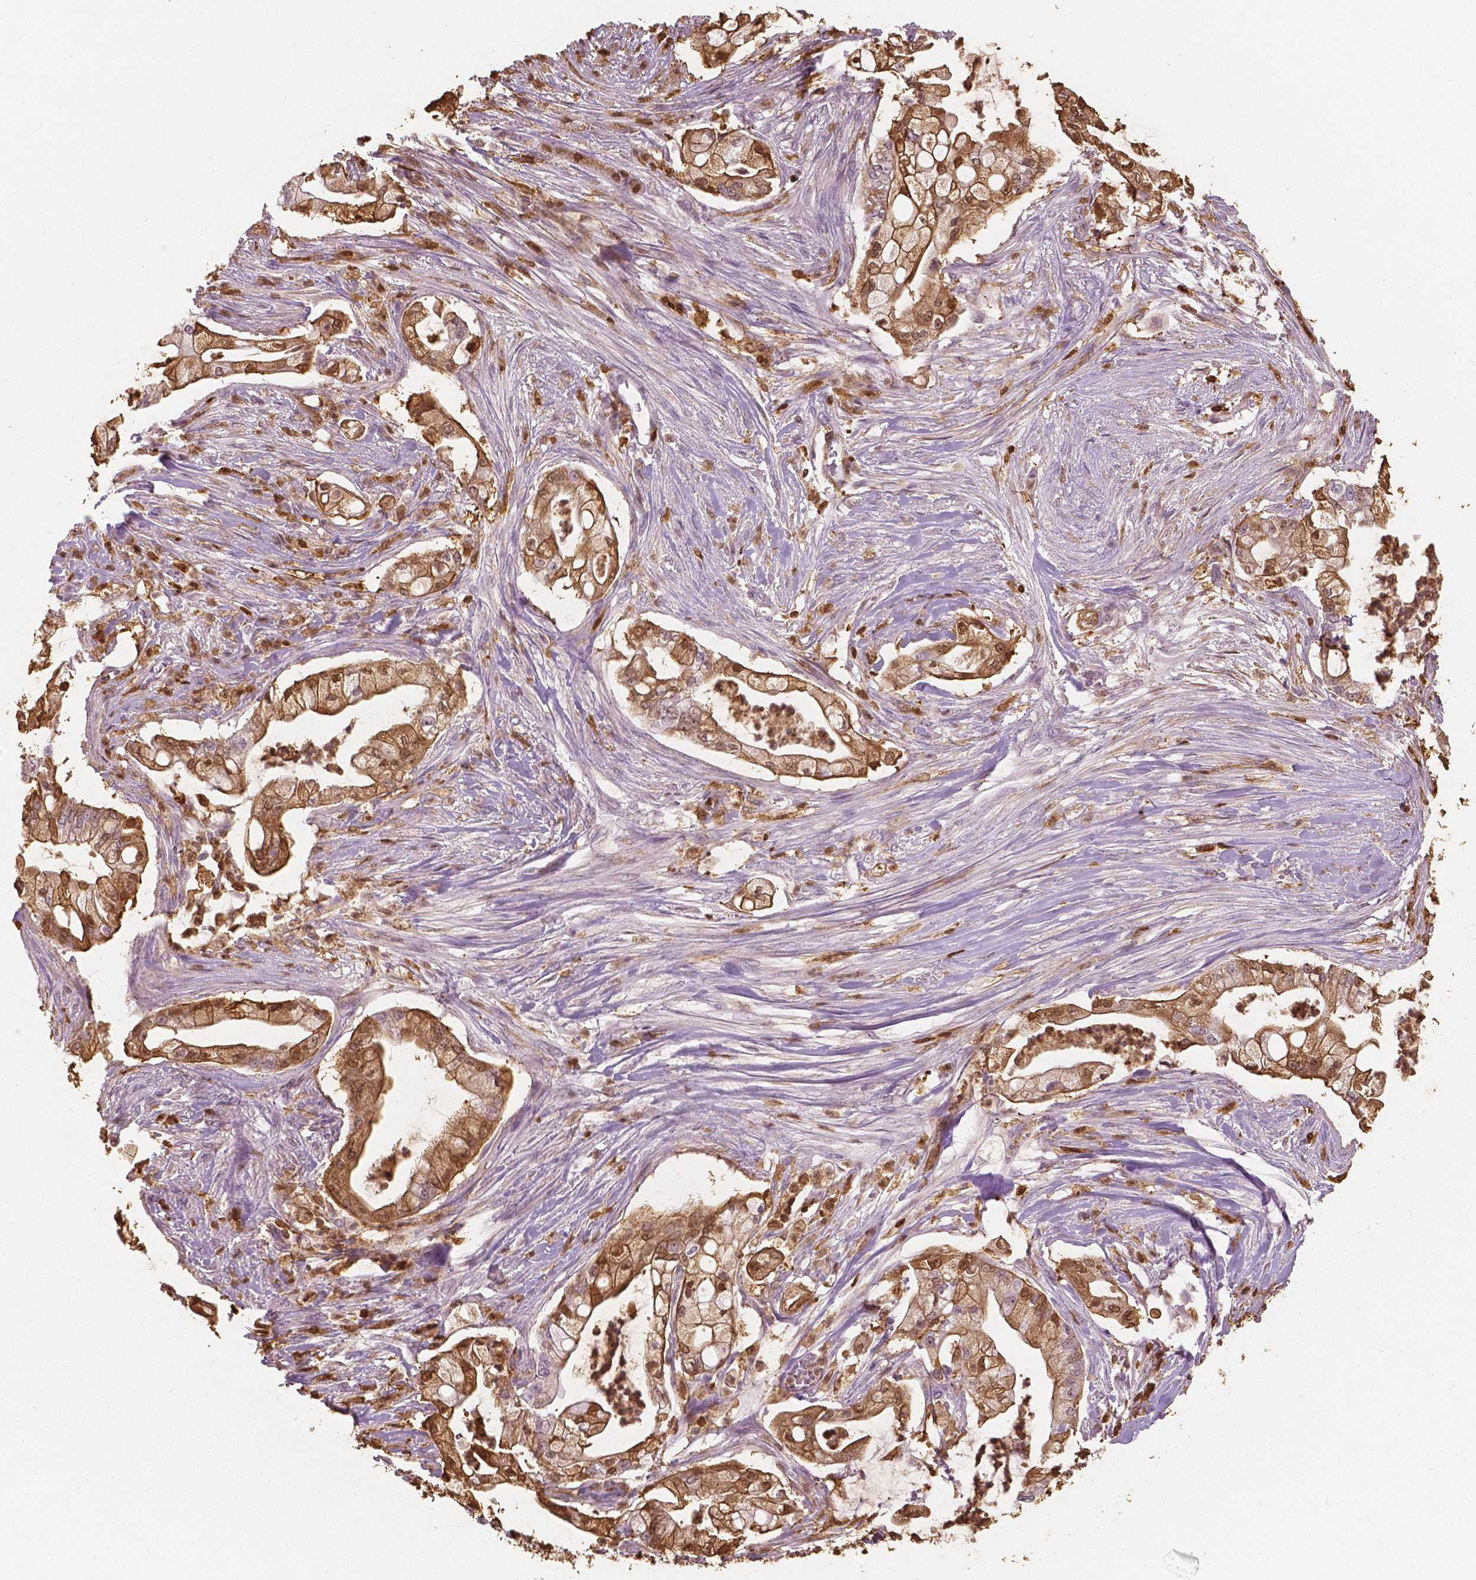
{"staining": {"intensity": "moderate", "quantity": ">75%", "location": "cytoplasmic/membranous,nuclear"}, "tissue": "pancreatic cancer", "cell_type": "Tumor cells", "image_type": "cancer", "snomed": [{"axis": "morphology", "description": "Adenocarcinoma, NOS"}, {"axis": "topography", "description": "Pancreas"}], "caption": "Moderate cytoplasmic/membranous and nuclear expression for a protein is seen in about >75% of tumor cells of pancreatic cancer (adenocarcinoma) using IHC.", "gene": "S100A4", "patient": {"sex": "female", "age": 69}}